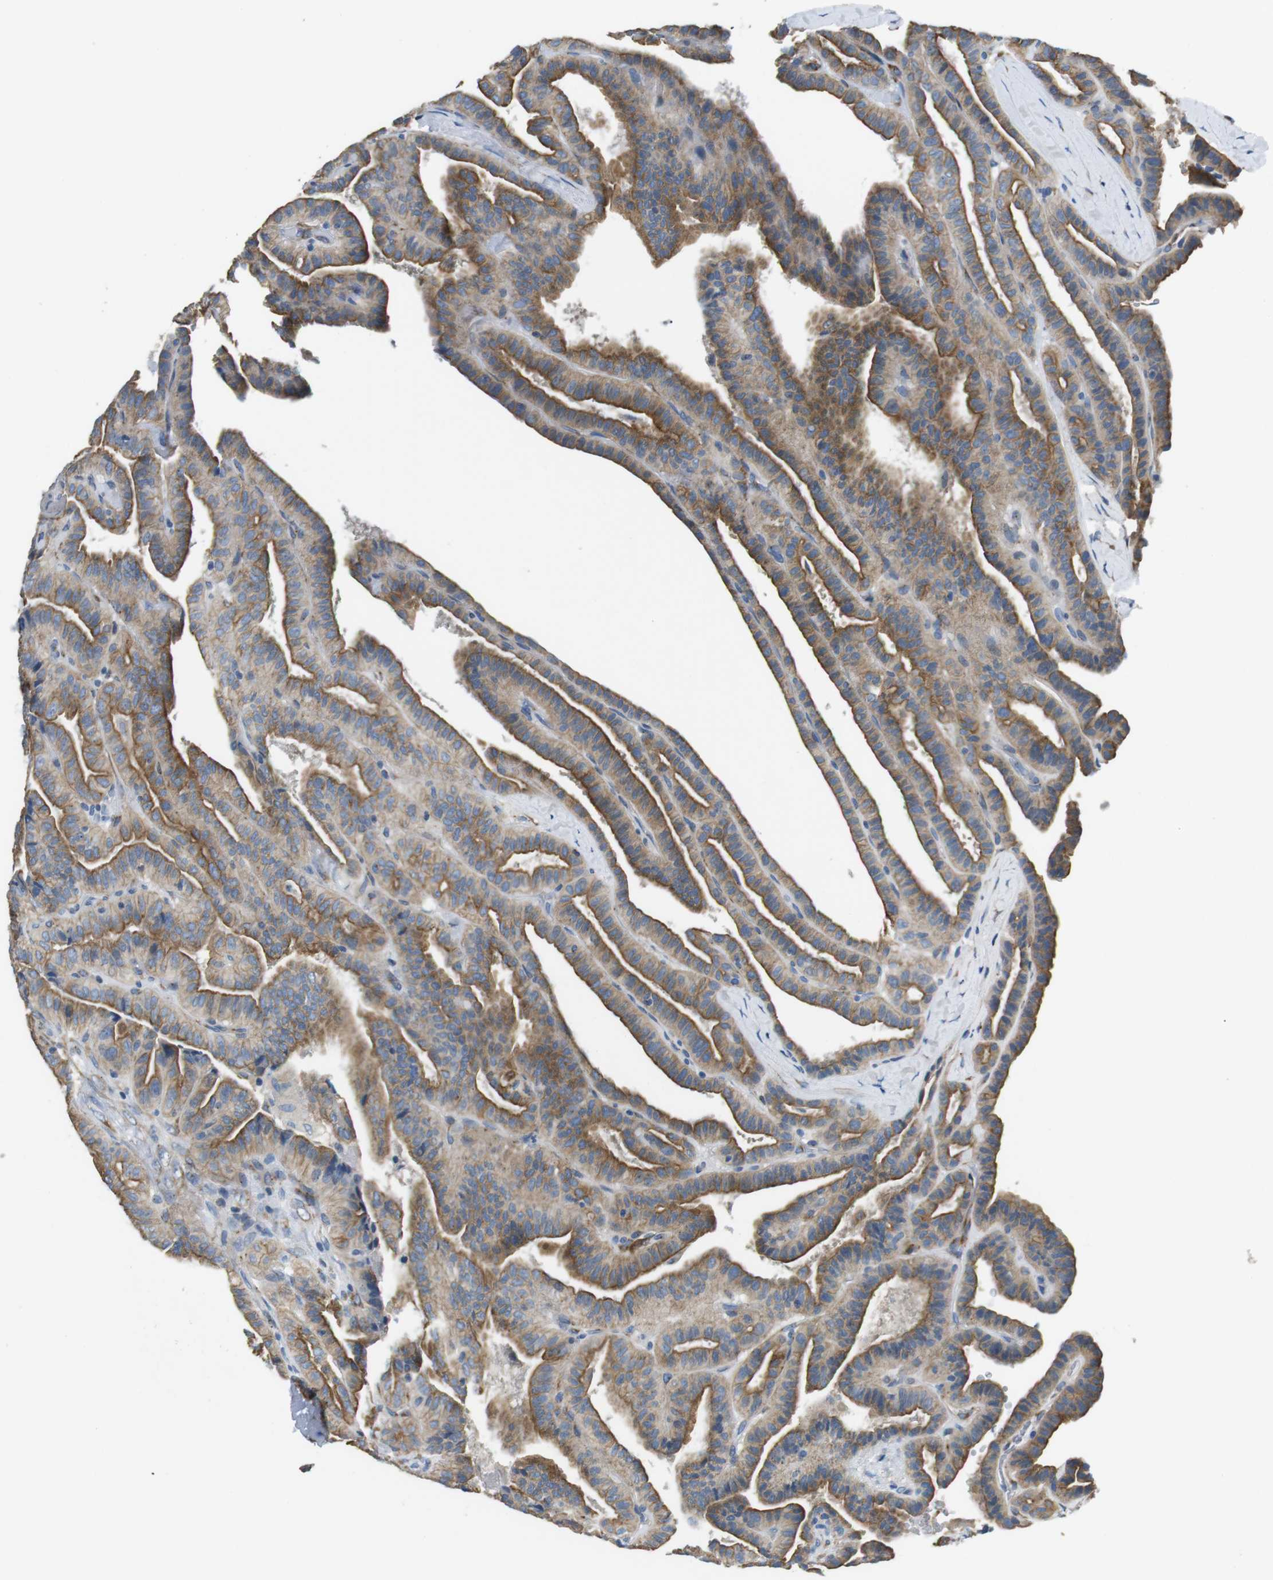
{"staining": {"intensity": "moderate", "quantity": ">75%", "location": "cytoplasmic/membranous"}, "tissue": "thyroid cancer", "cell_type": "Tumor cells", "image_type": "cancer", "snomed": [{"axis": "morphology", "description": "Papillary adenocarcinoma, NOS"}, {"axis": "topography", "description": "Thyroid gland"}], "caption": "A brown stain highlights moderate cytoplasmic/membranous expression of a protein in thyroid cancer tumor cells.", "gene": "UNC5CL", "patient": {"sex": "male", "age": 77}}